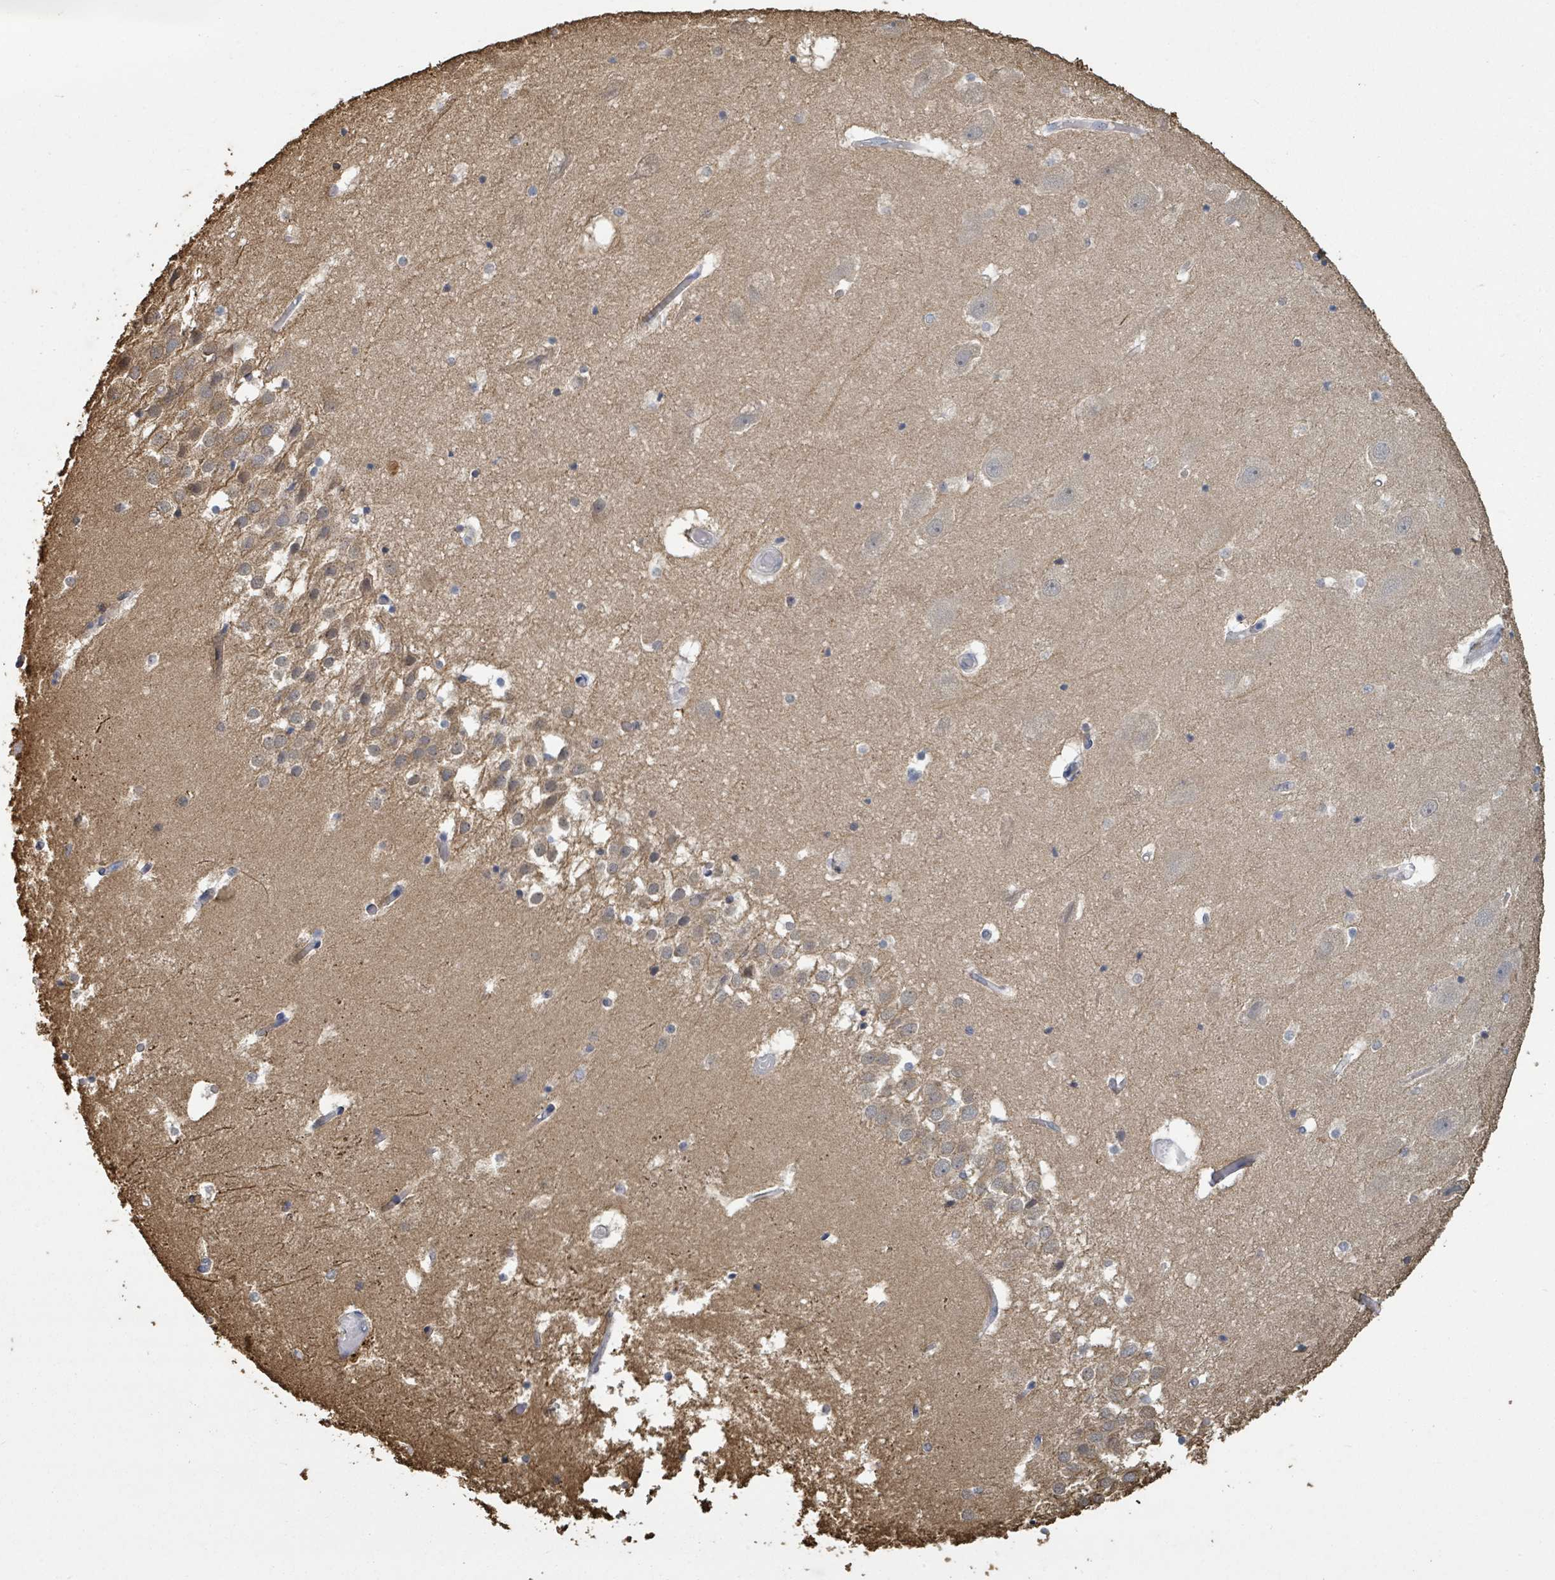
{"staining": {"intensity": "negative", "quantity": "none", "location": "none"}, "tissue": "hippocampus", "cell_type": "Glial cells", "image_type": "normal", "snomed": [{"axis": "morphology", "description": "Normal tissue, NOS"}, {"axis": "topography", "description": "Hippocampus"}], "caption": "Glial cells are negative for protein expression in normal human hippocampus. (Brightfield microscopy of DAB IHC at high magnification).", "gene": "PLAUR", "patient": {"sex": "female", "age": 52}}